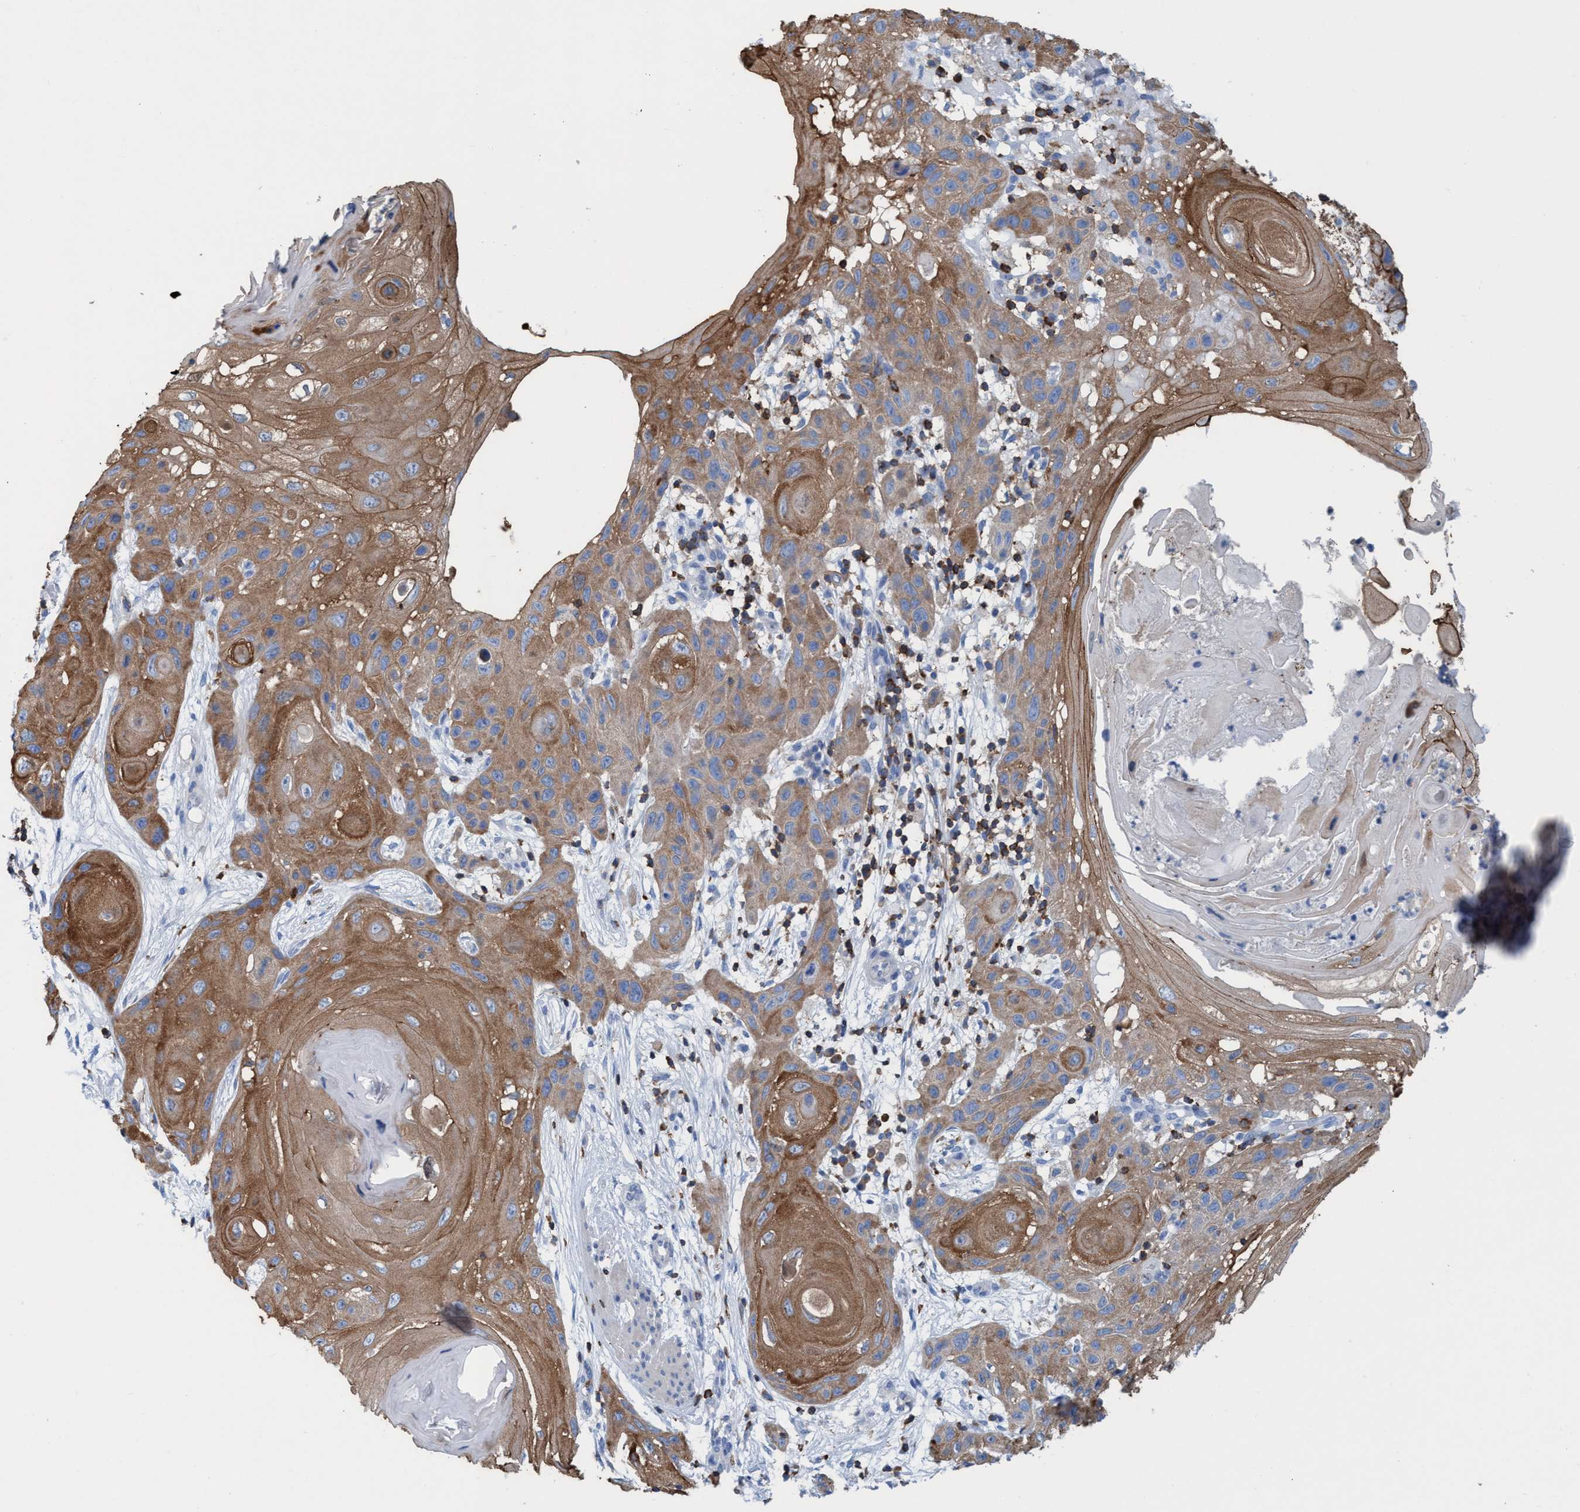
{"staining": {"intensity": "moderate", "quantity": ">75%", "location": "cytoplasmic/membranous"}, "tissue": "skin cancer", "cell_type": "Tumor cells", "image_type": "cancer", "snomed": [{"axis": "morphology", "description": "Squamous cell carcinoma, NOS"}, {"axis": "topography", "description": "Skin"}], "caption": "Tumor cells exhibit medium levels of moderate cytoplasmic/membranous expression in approximately >75% of cells in skin cancer (squamous cell carcinoma).", "gene": "EZR", "patient": {"sex": "female", "age": 96}}